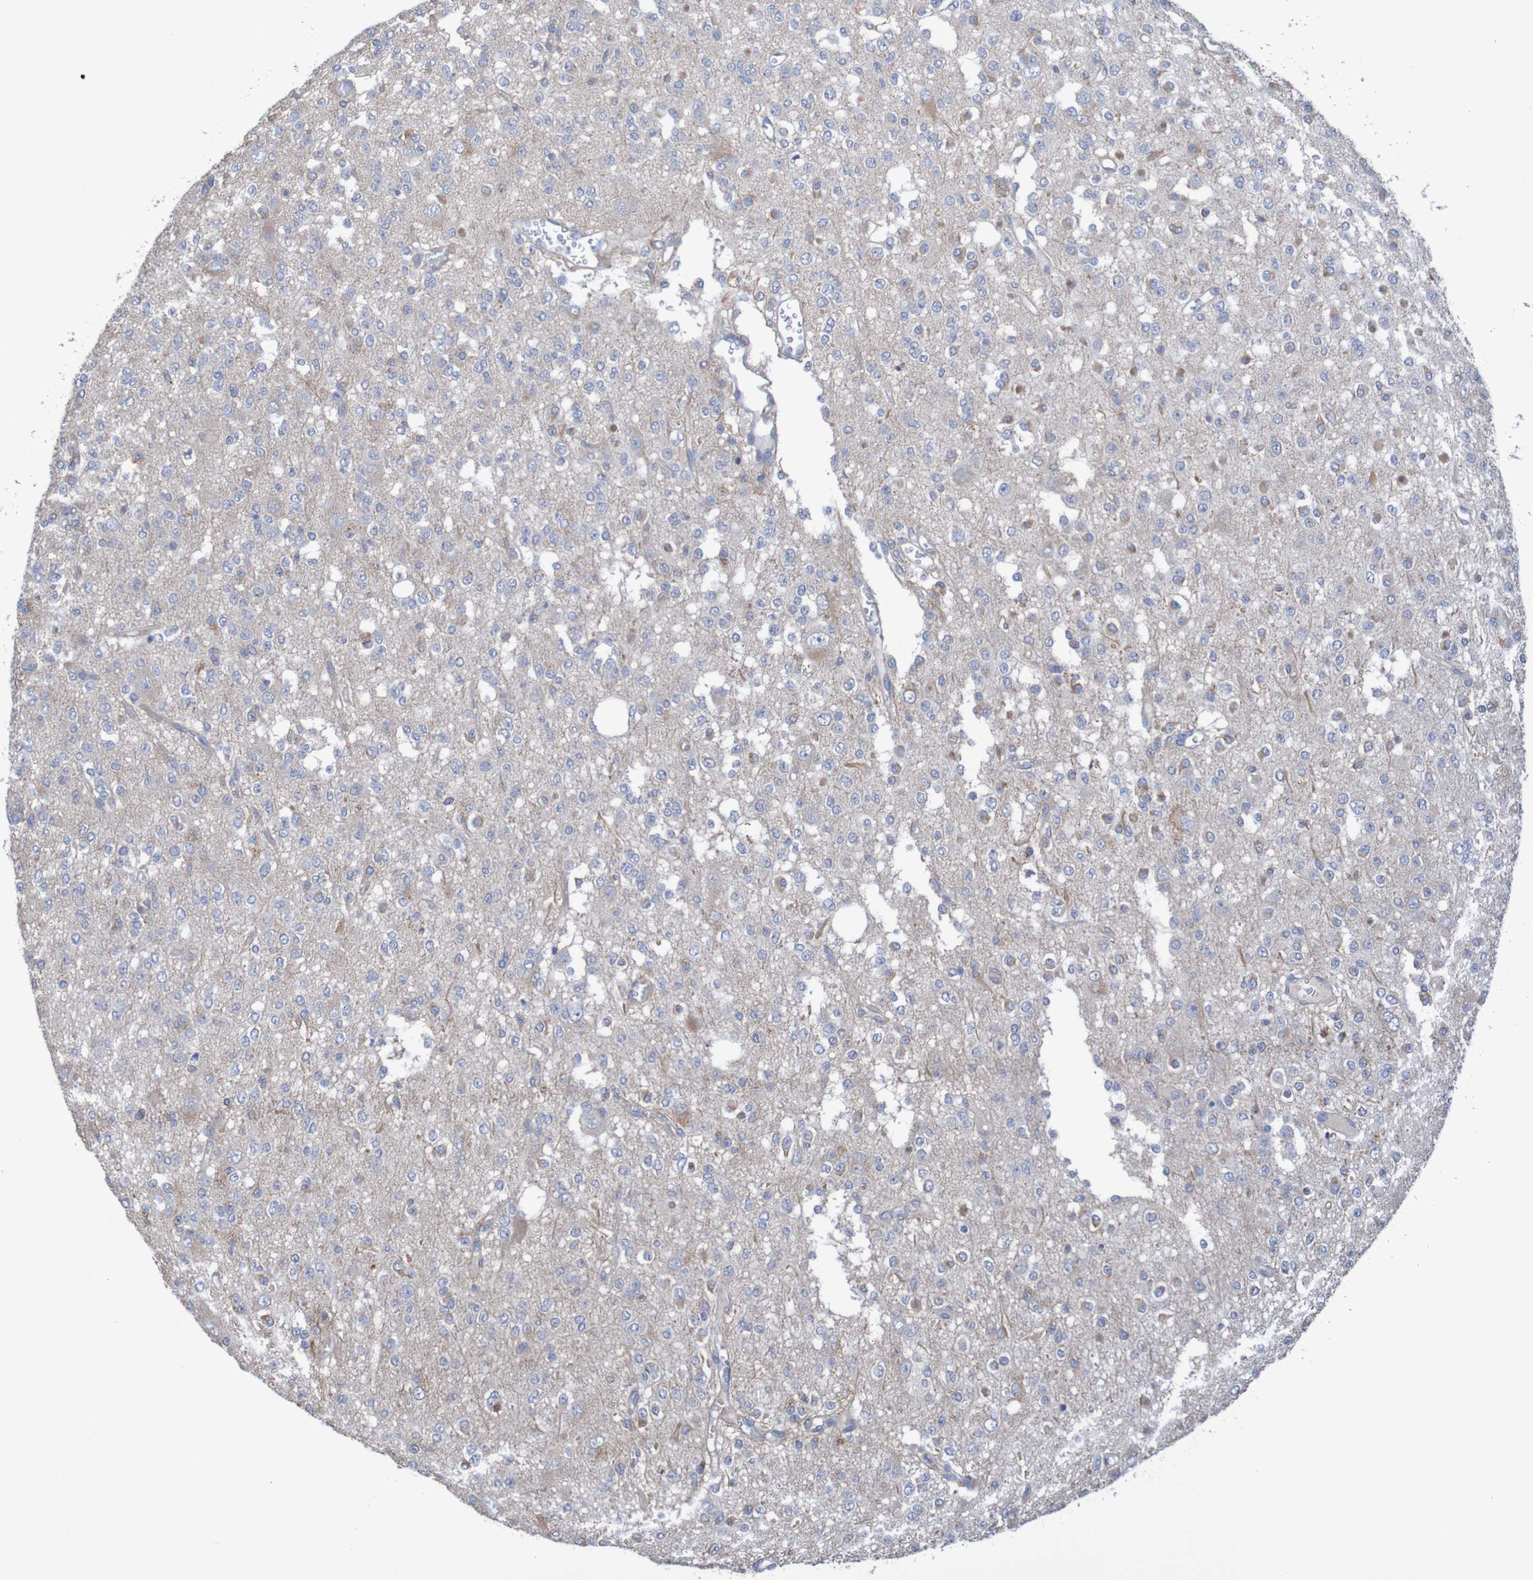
{"staining": {"intensity": "weak", "quantity": "<25%", "location": "cytoplasmic/membranous"}, "tissue": "glioma", "cell_type": "Tumor cells", "image_type": "cancer", "snomed": [{"axis": "morphology", "description": "Glioma, malignant, Low grade"}, {"axis": "topography", "description": "Brain"}], "caption": "An immunohistochemistry image of malignant glioma (low-grade) is shown. There is no staining in tumor cells of malignant glioma (low-grade).", "gene": "PHYH", "patient": {"sex": "male", "age": 38}}